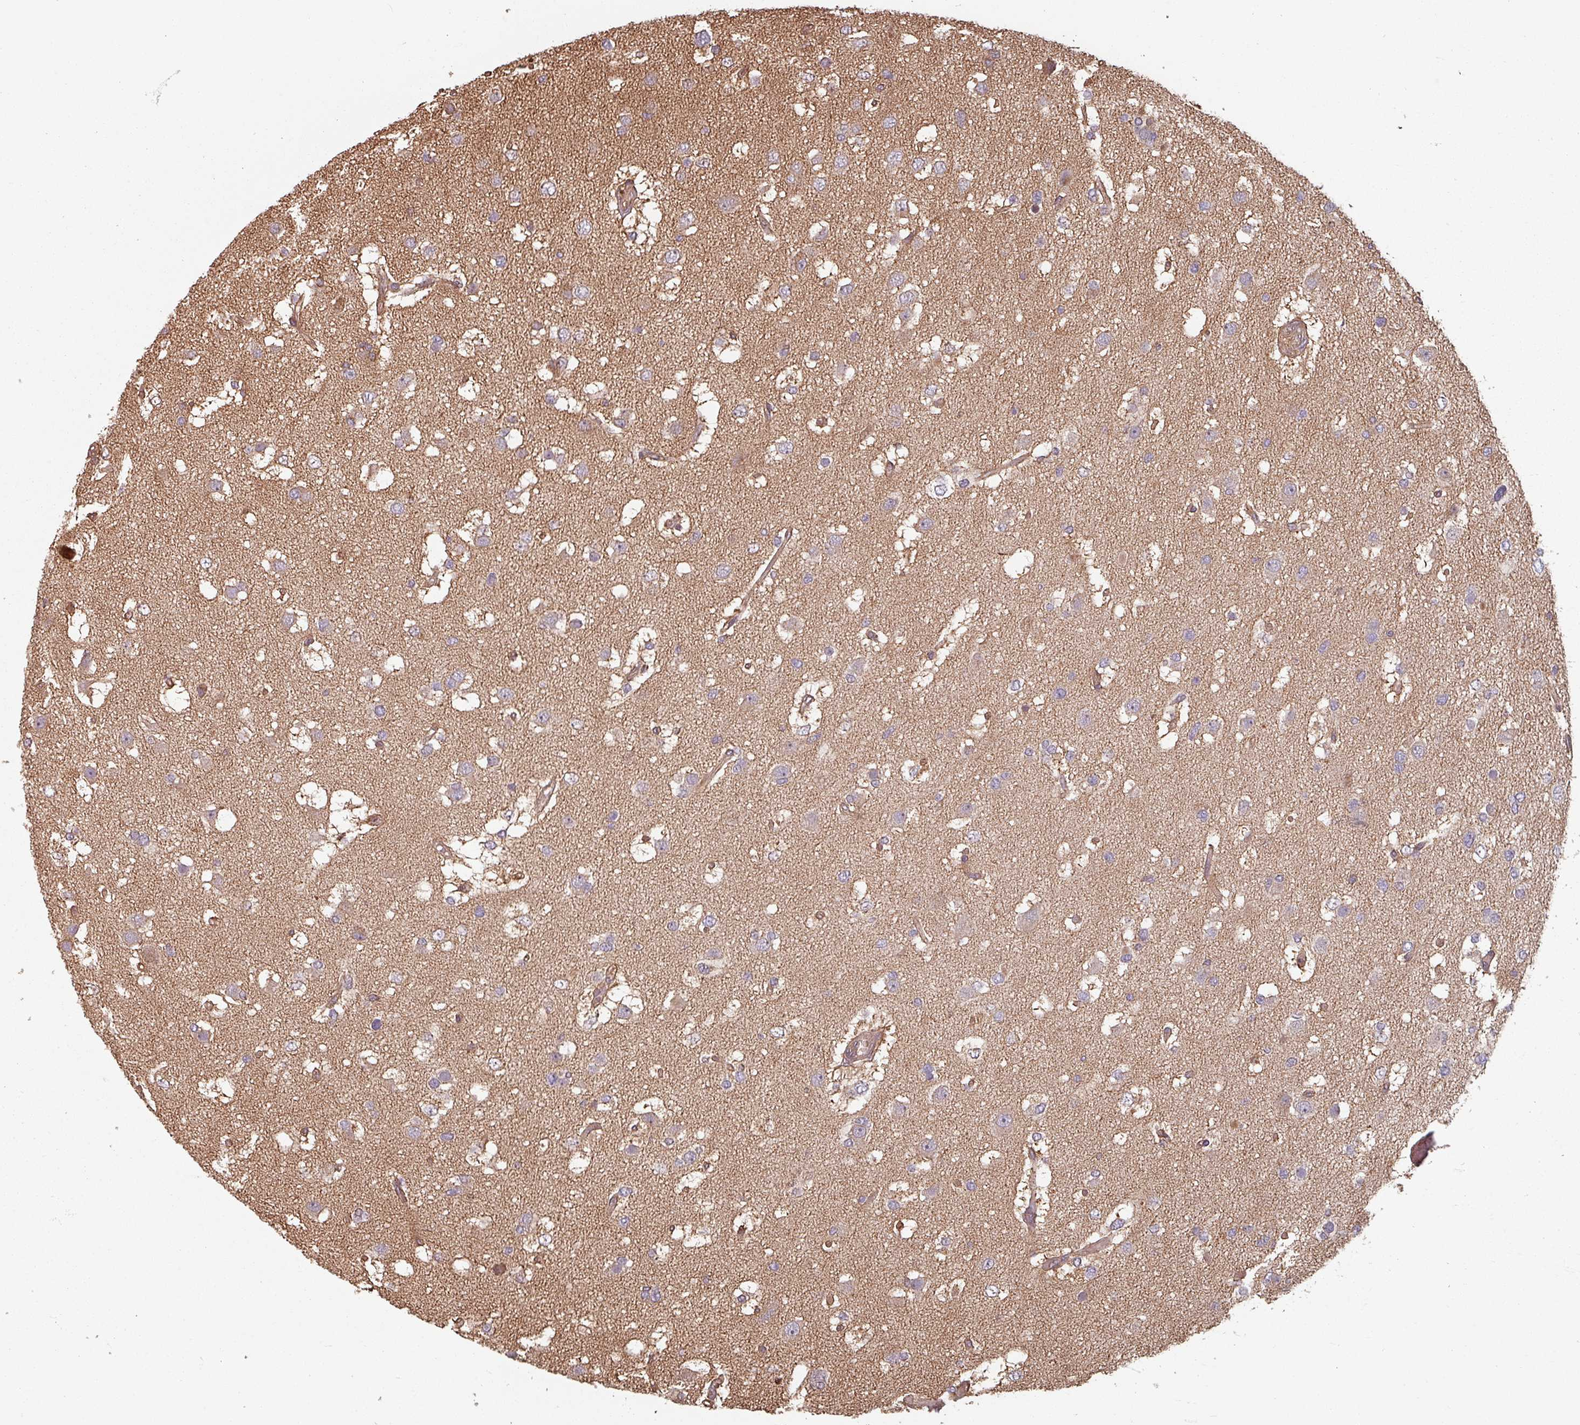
{"staining": {"intensity": "moderate", "quantity": "<25%", "location": "cytoplasmic/membranous"}, "tissue": "glioma", "cell_type": "Tumor cells", "image_type": "cancer", "snomed": [{"axis": "morphology", "description": "Glioma, malignant, High grade"}, {"axis": "topography", "description": "Brain"}], "caption": "Brown immunohistochemical staining in malignant high-grade glioma displays moderate cytoplasmic/membranous expression in approximately <25% of tumor cells.", "gene": "EID1", "patient": {"sex": "male", "age": 53}}